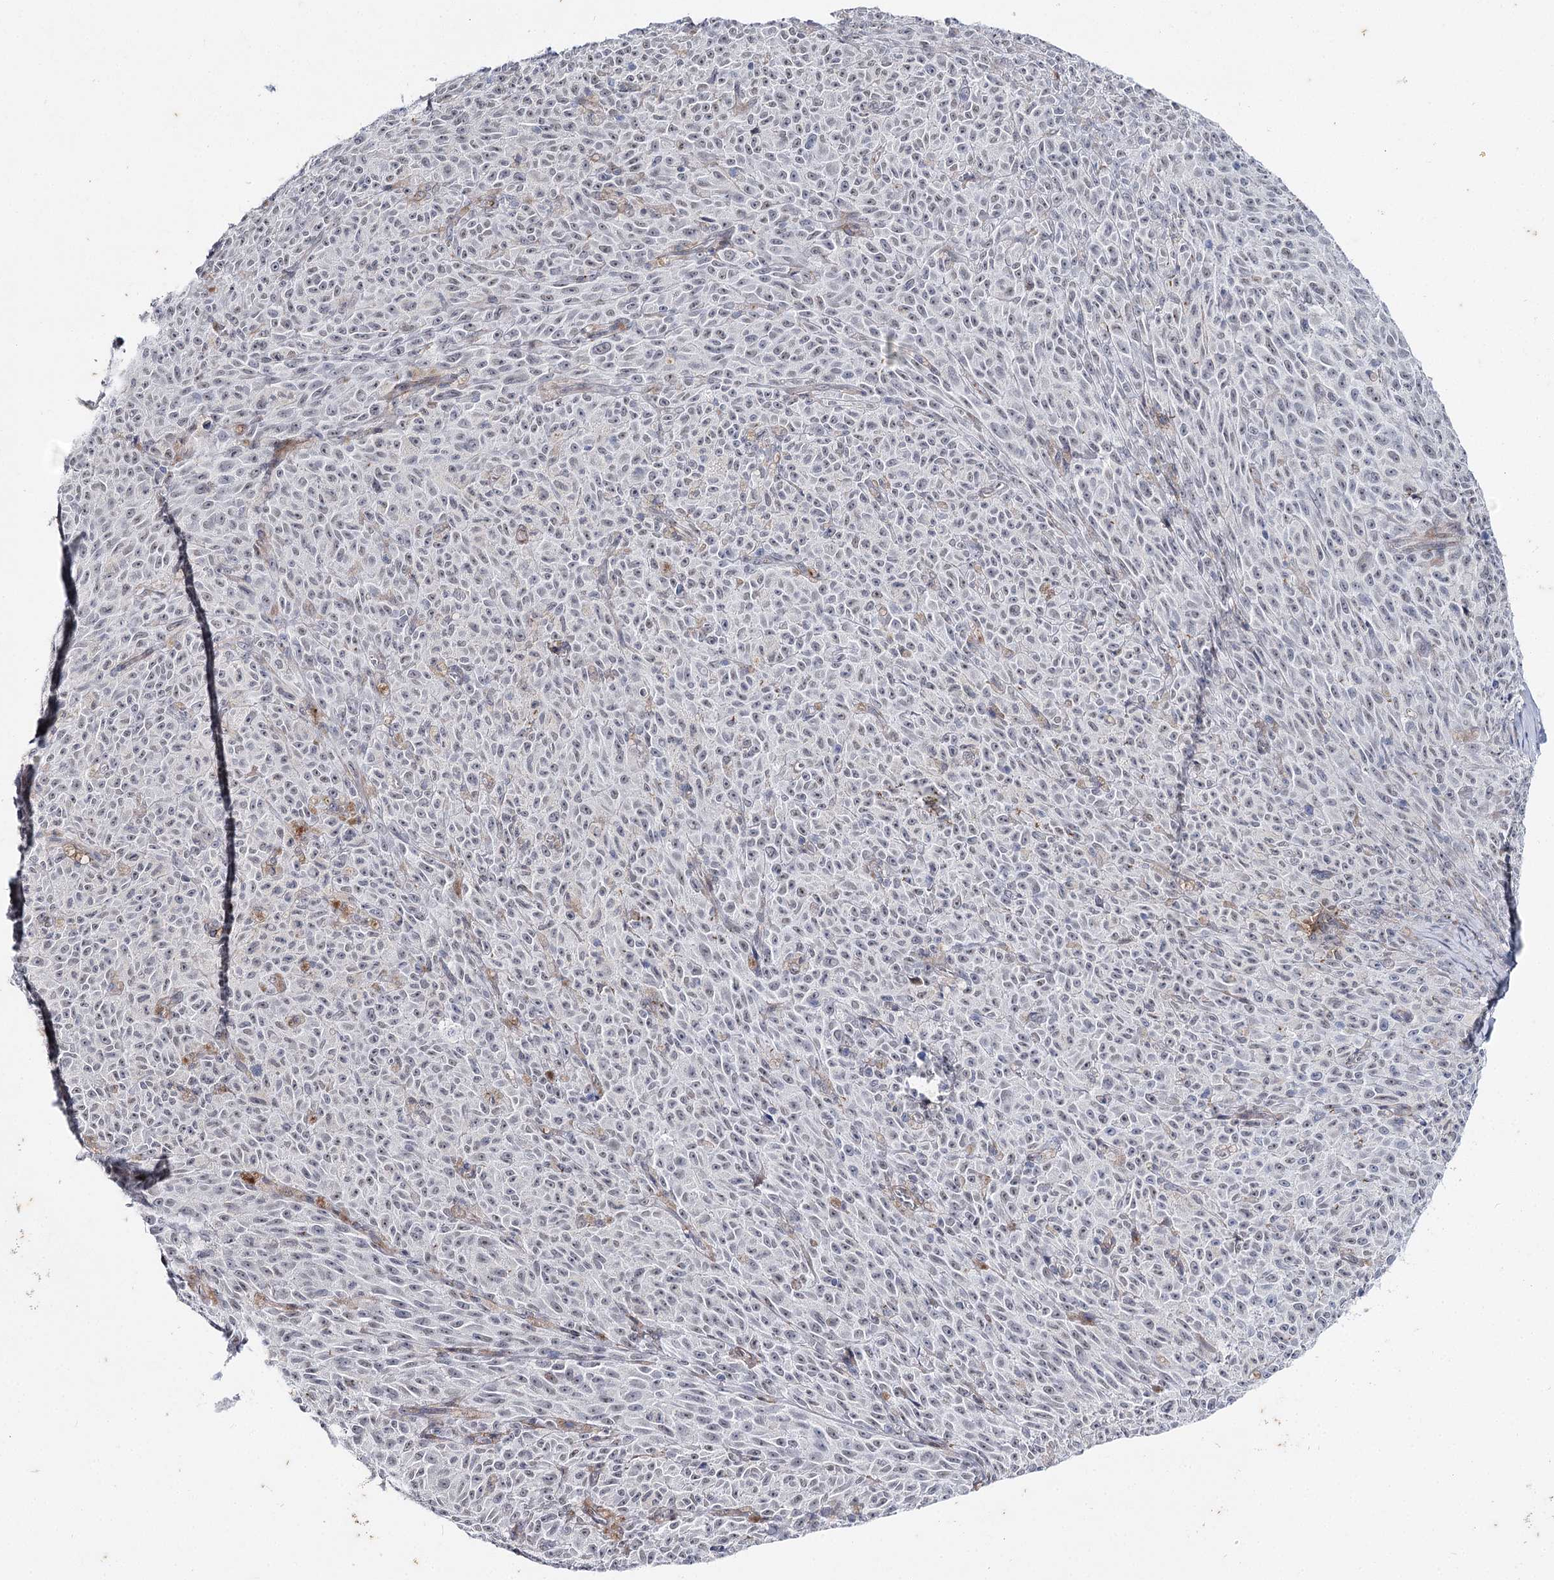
{"staining": {"intensity": "negative", "quantity": "none", "location": "none"}, "tissue": "melanoma", "cell_type": "Tumor cells", "image_type": "cancer", "snomed": [{"axis": "morphology", "description": "Malignant melanoma, NOS"}, {"axis": "topography", "description": "Skin"}], "caption": "Tumor cells show no significant protein expression in melanoma. The staining is performed using DAB brown chromogen with nuclei counter-stained in using hematoxylin.", "gene": "AGXT2", "patient": {"sex": "female", "age": 82}}